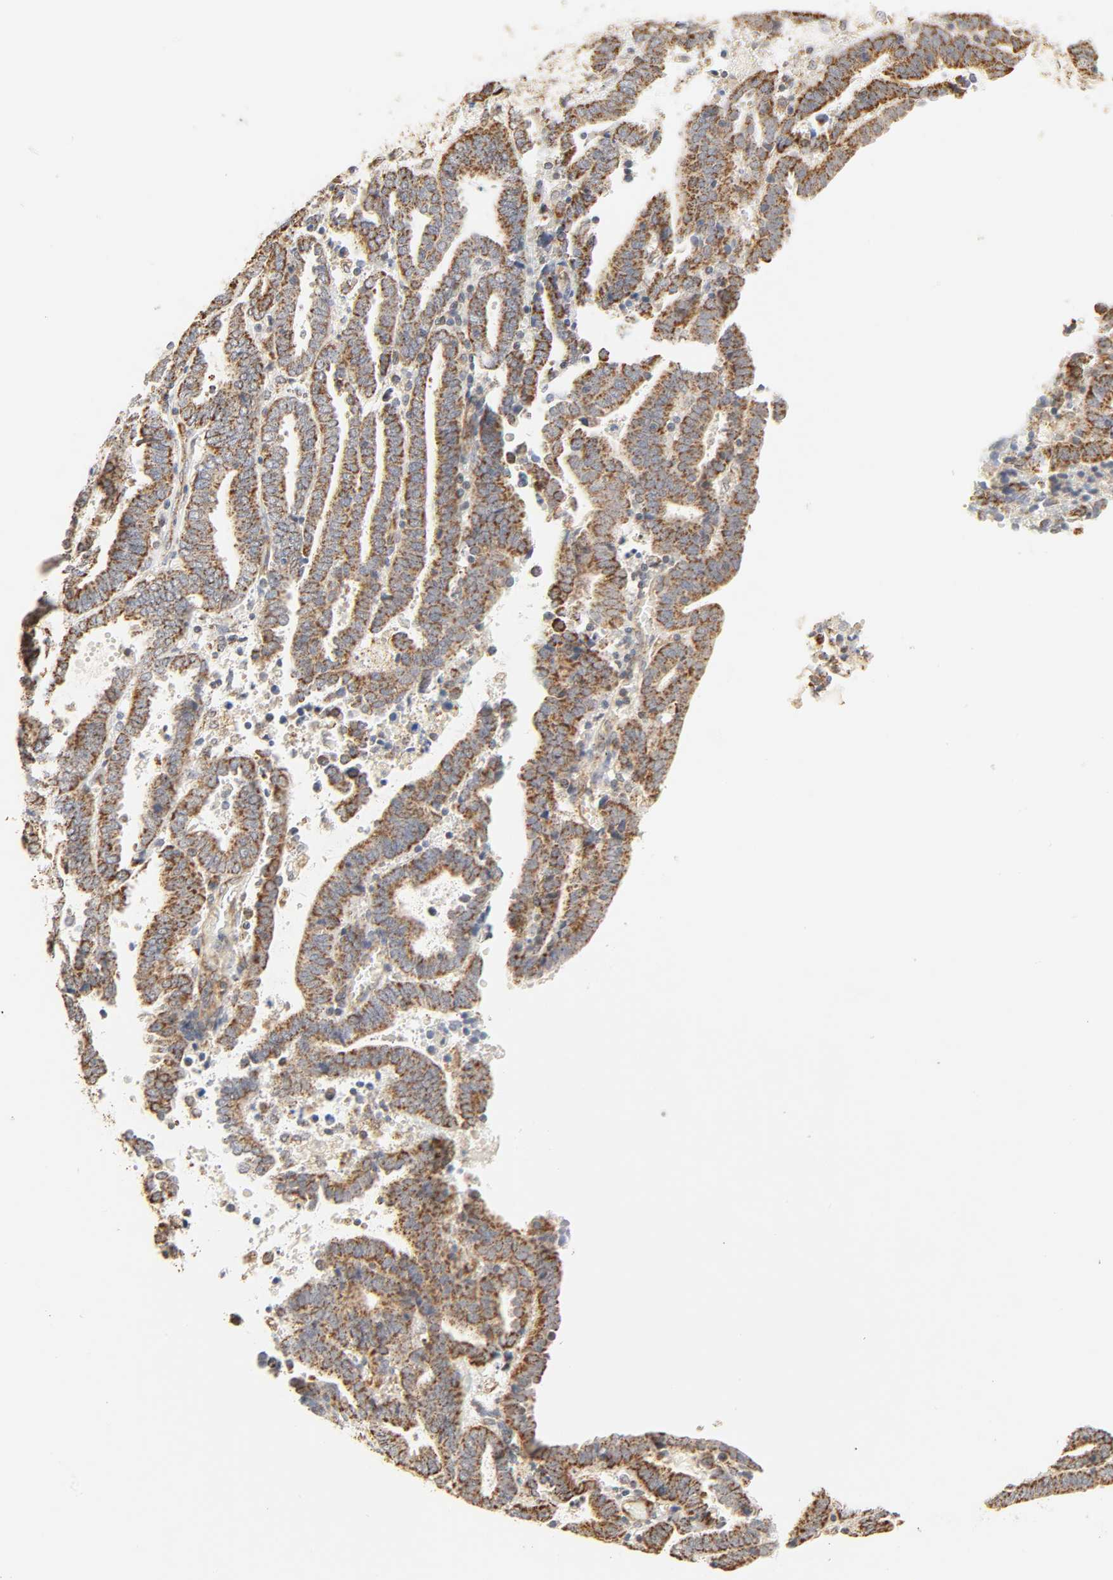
{"staining": {"intensity": "strong", "quantity": ">75%", "location": "cytoplasmic/membranous"}, "tissue": "endometrial cancer", "cell_type": "Tumor cells", "image_type": "cancer", "snomed": [{"axis": "morphology", "description": "Adenocarcinoma, NOS"}, {"axis": "topography", "description": "Uterus"}], "caption": "IHC of human endometrial cancer (adenocarcinoma) exhibits high levels of strong cytoplasmic/membranous expression in approximately >75% of tumor cells.", "gene": "ZMAT5", "patient": {"sex": "female", "age": 83}}